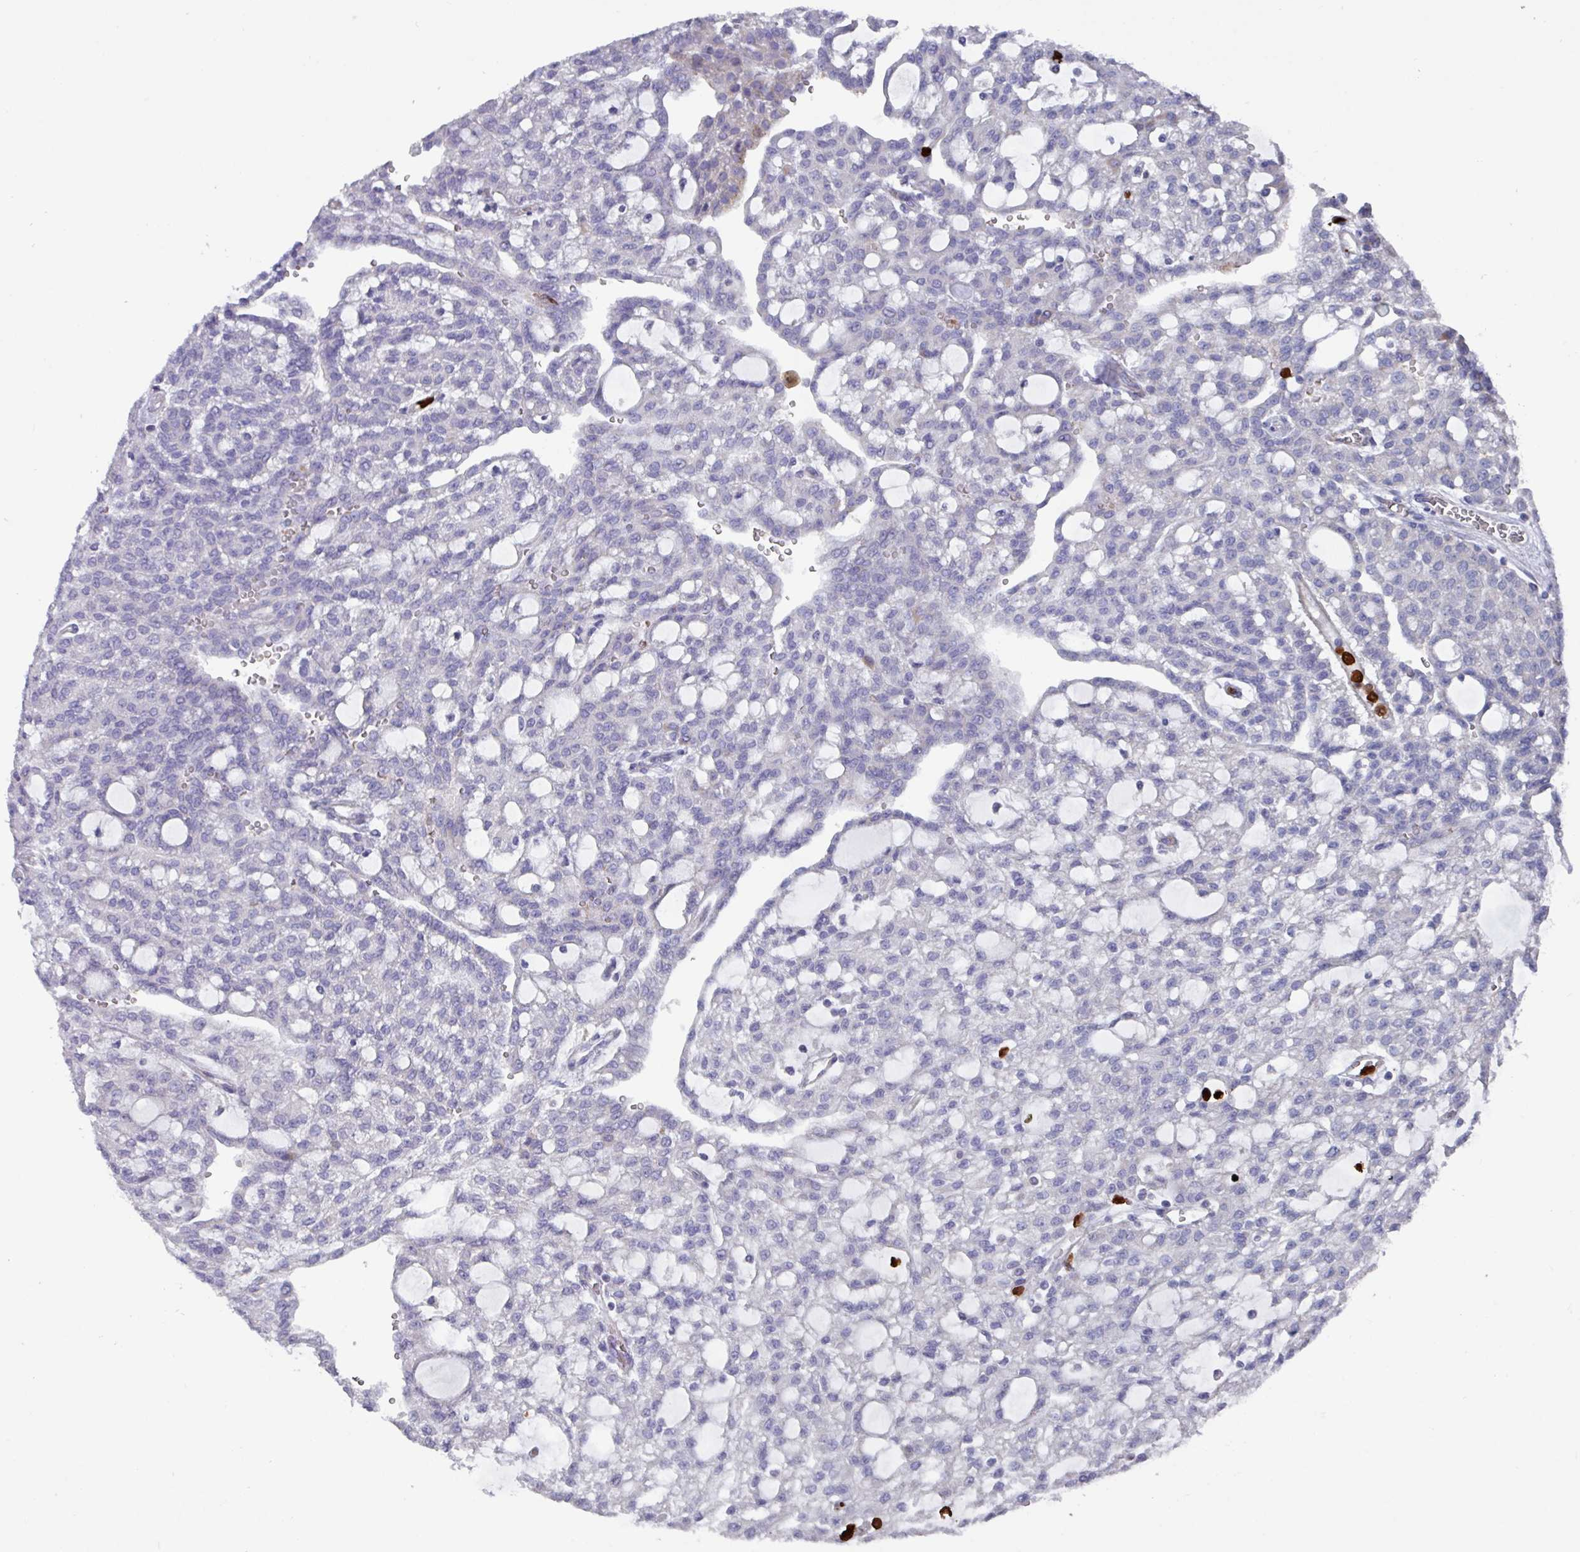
{"staining": {"intensity": "weak", "quantity": "<25%", "location": "cytoplasmic/membranous"}, "tissue": "renal cancer", "cell_type": "Tumor cells", "image_type": "cancer", "snomed": [{"axis": "morphology", "description": "Adenocarcinoma, NOS"}, {"axis": "topography", "description": "Kidney"}], "caption": "A histopathology image of renal cancer (adenocarcinoma) stained for a protein exhibits no brown staining in tumor cells. (DAB immunohistochemistry (IHC), high magnification).", "gene": "UQCC2", "patient": {"sex": "male", "age": 63}}